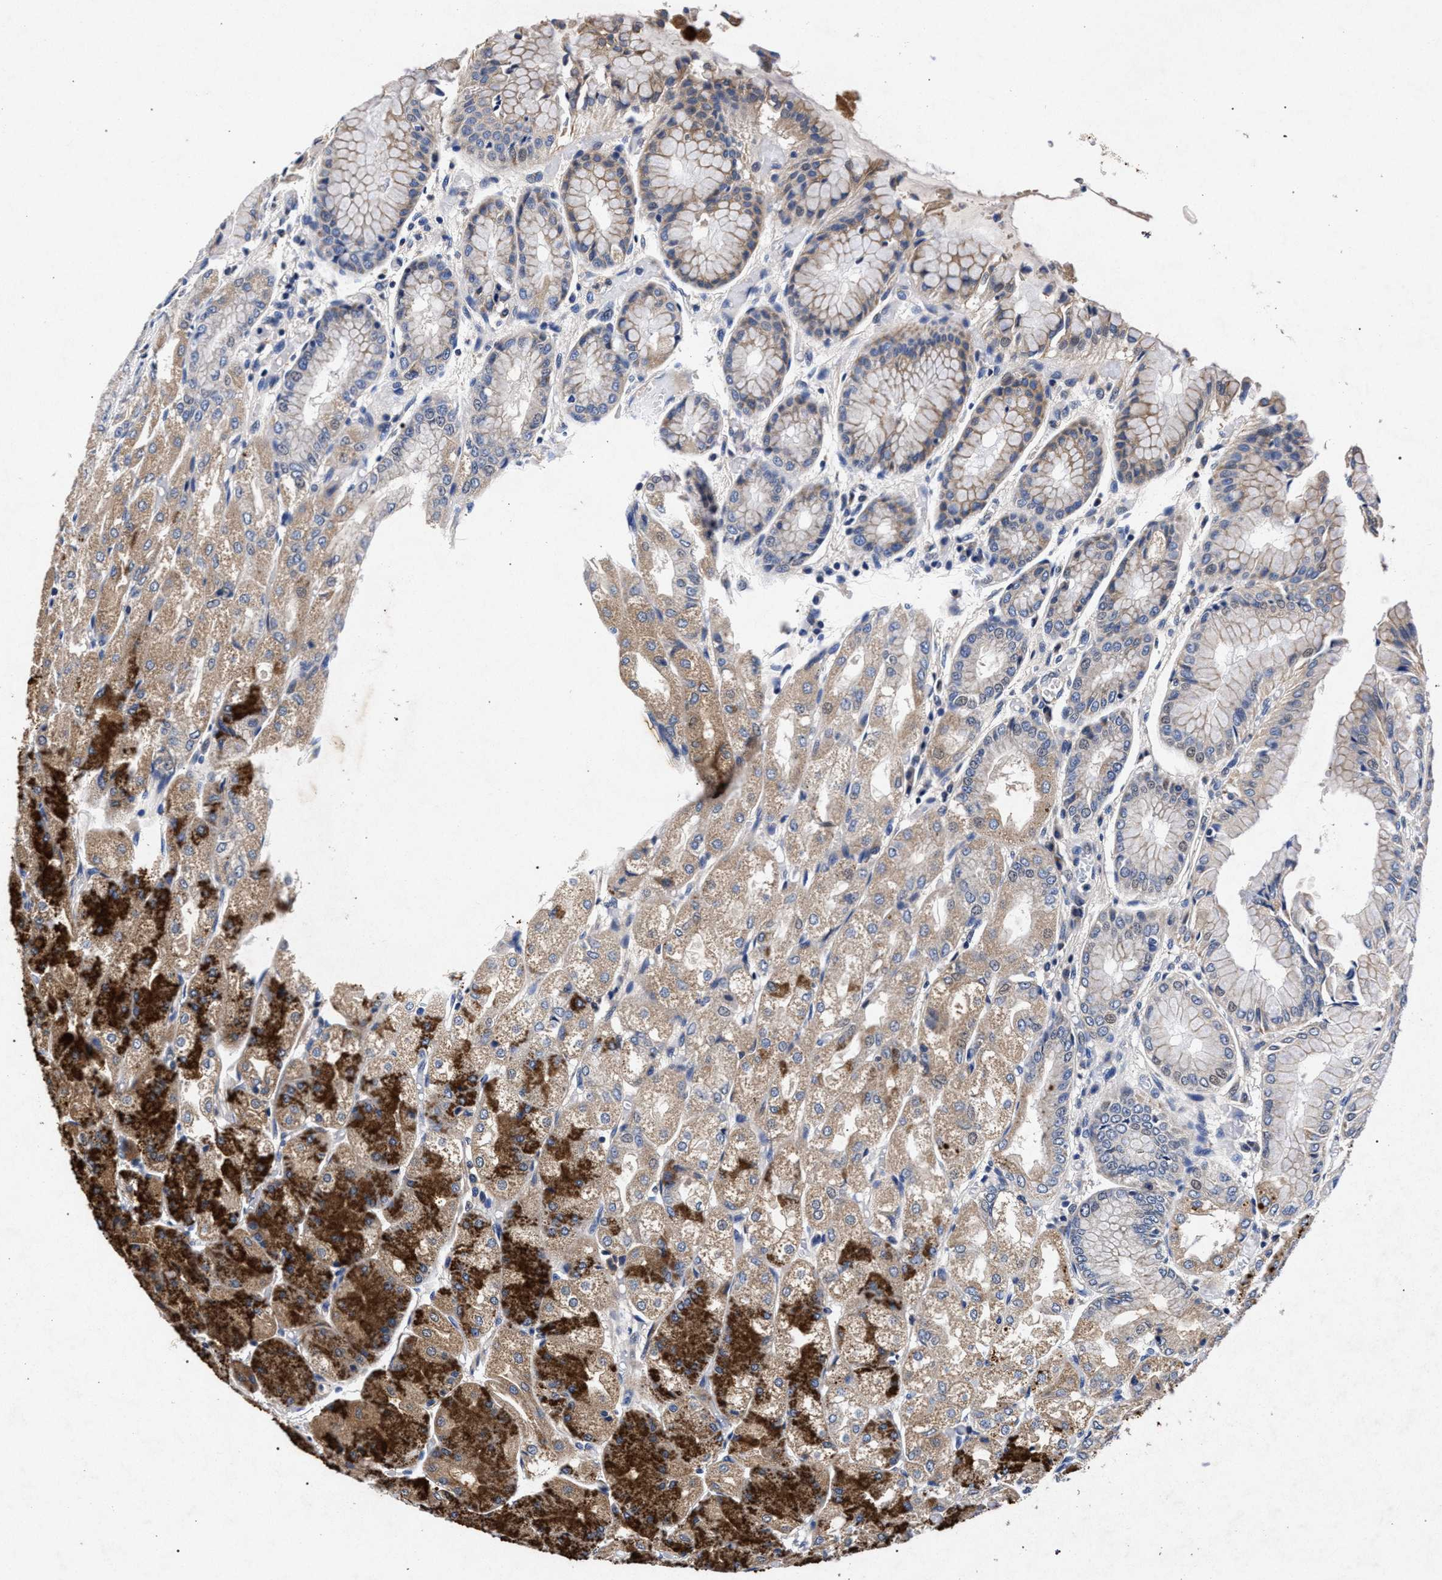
{"staining": {"intensity": "strong", "quantity": "25%-75%", "location": "cytoplasmic/membranous"}, "tissue": "stomach", "cell_type": "Glandular cells", "image_type": "normal", "snomed": [{"axis": "morphology", "description": "Normal tissue, NOS"}, {"axis": "topography", "description": "Stomach, upper"}], "caption": "Stomach stained with a brown dye reveals strong cytoplasmic/membranous positive staining in approximately 25%-75% of glandular cells.", "gene": "HSD17B14", "patient": {"sex": "male", "age": 72}}